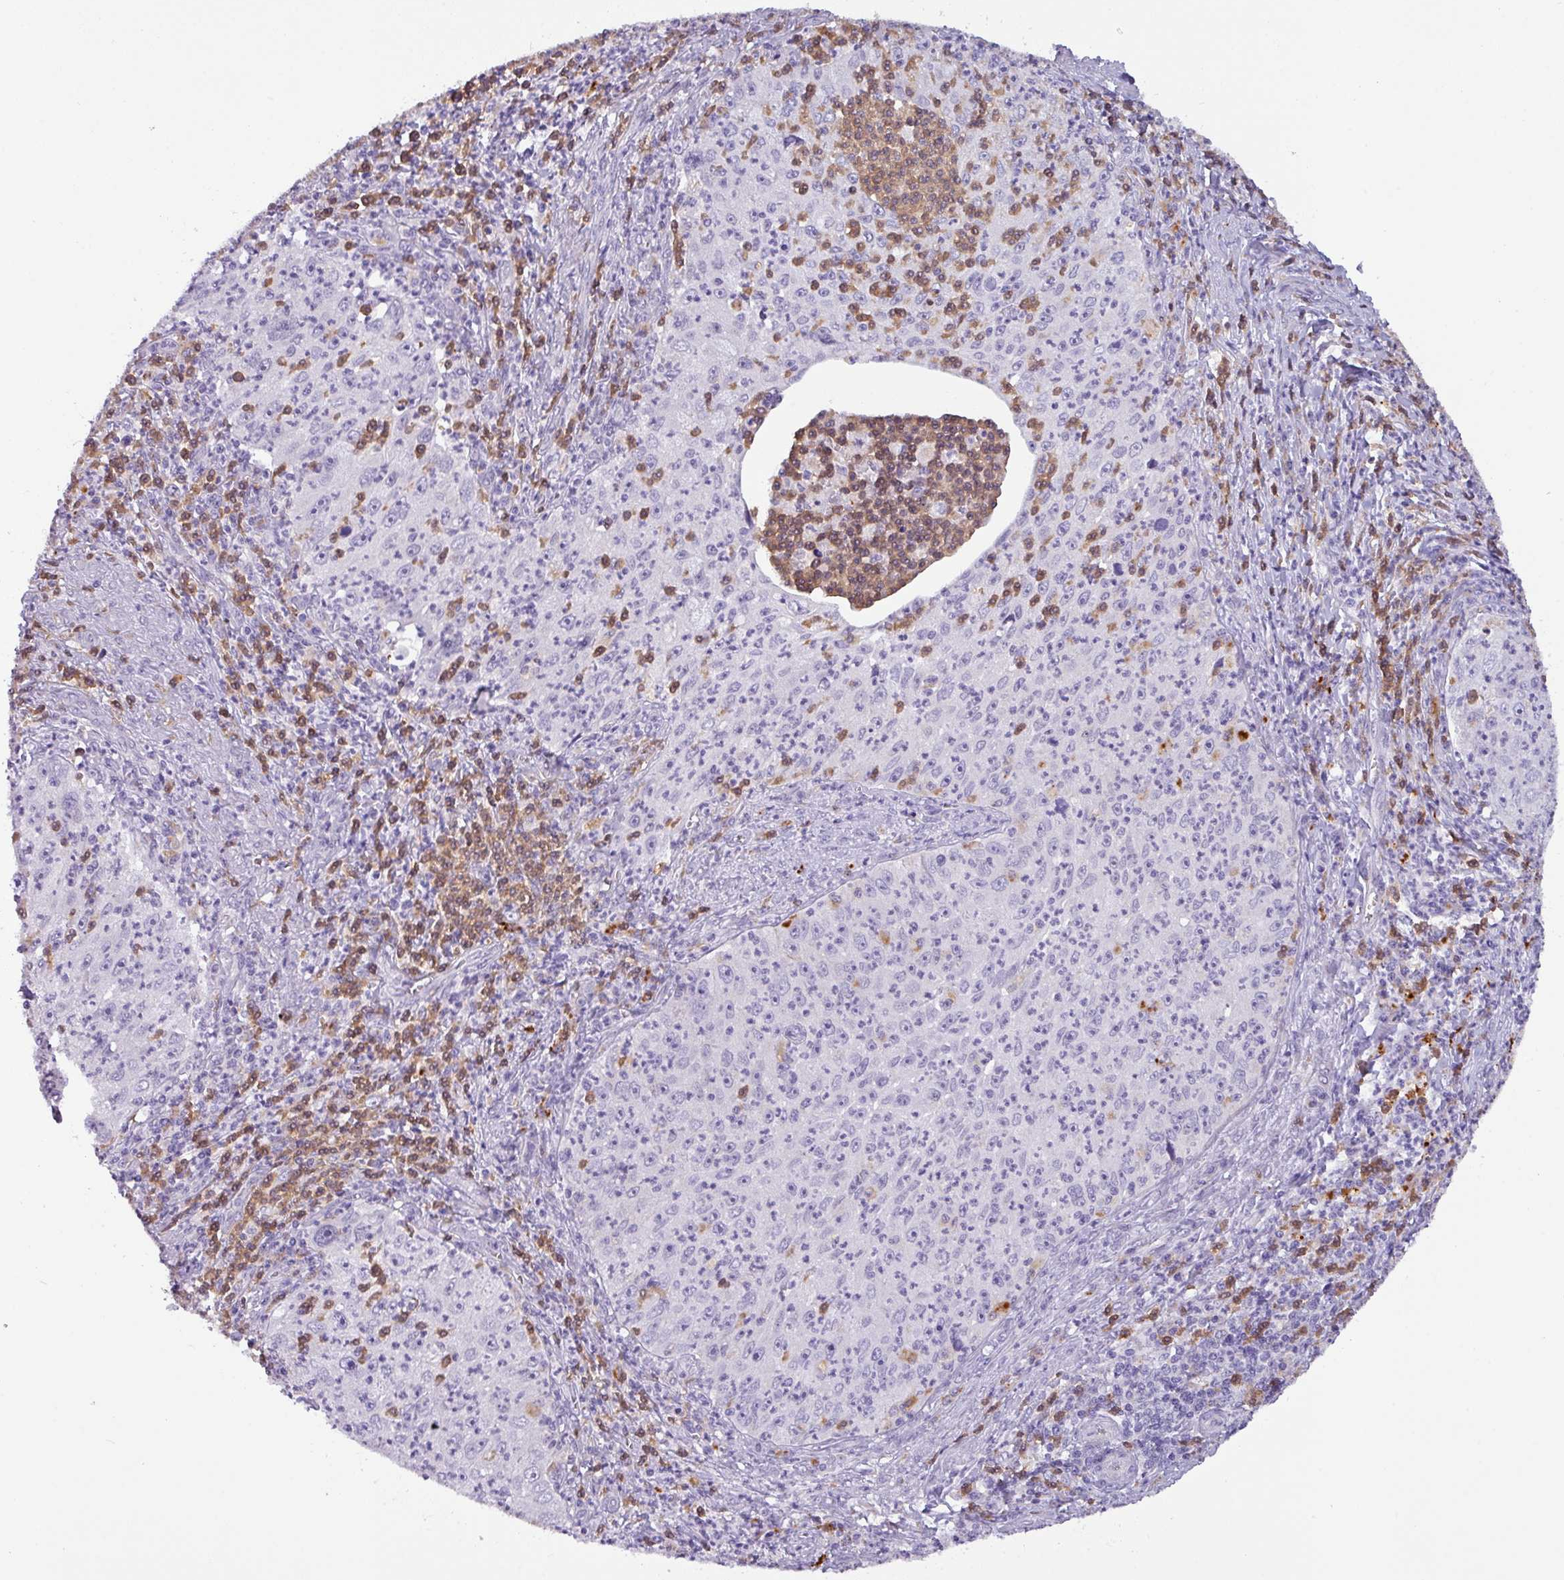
{"staining": {"intensity": "negative", "quantity": "none", "location": "none"}, "tissue": "cervical cancer", "cell_type": "Tumor cells", "image_type": "cancer", "snomed": [{"axis": "morphology", "description": "Squamous cell carcinoma, NOS"}, {"axis": "topography", "description": "Cervix"}], "caption": "IHC image of cervical squamous cell carcinoma stained for a protein (brown), which exhibits no positivity in tumor cells. Brightfield microscopy of IHC stained with DAB (3,3'-diaminobenzidine) (brown) and hematoxylin (blue), captured at high magnification.", "gene": "ZNF524", "patient": {"sex": "female", "age": 30}}